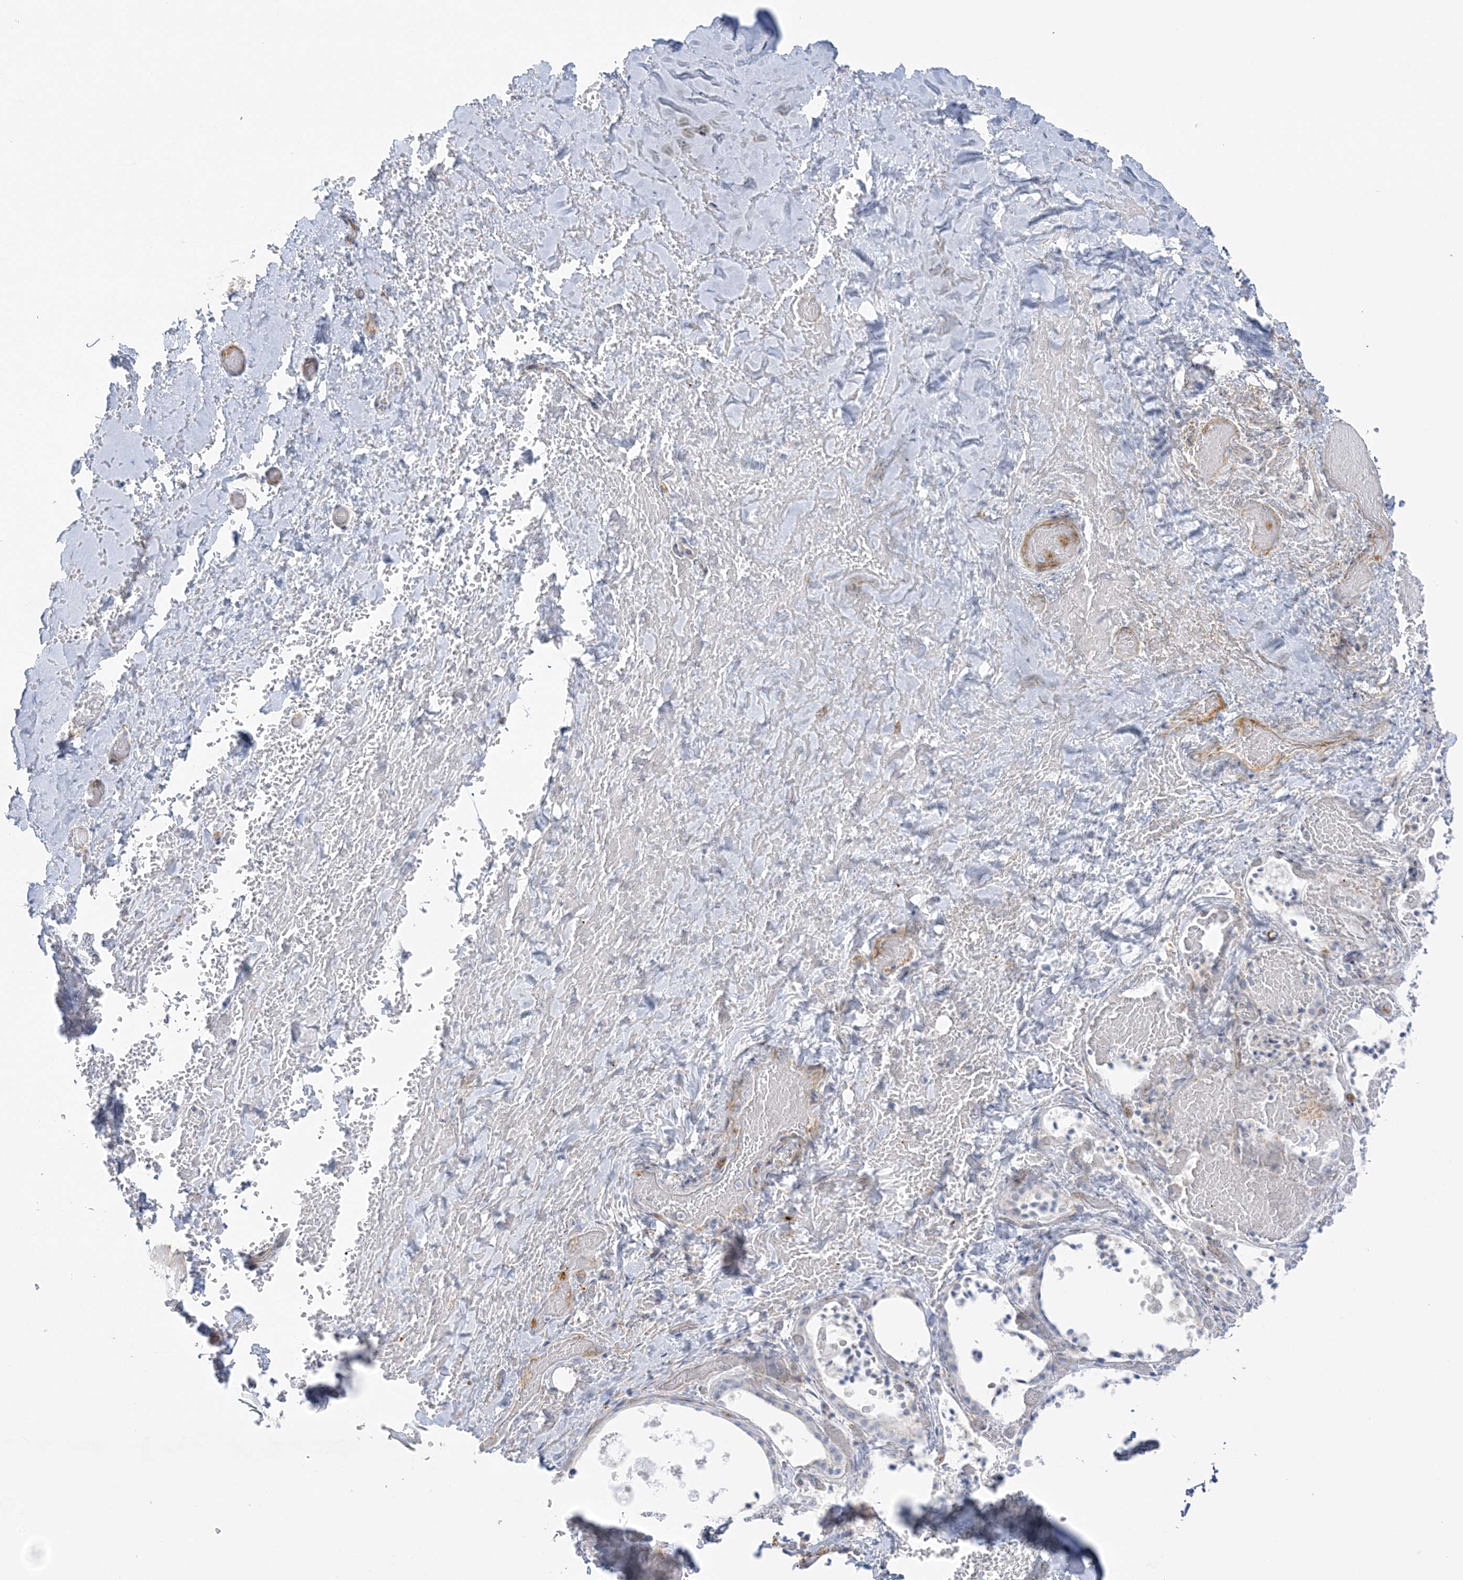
{"staining": {"intensity": "negative", "quantity": "none", "location": "none"}, "tissue": "thyroid gland", "cell_type": "Glandular cells", "image_type": "normal", "snomed": [{"axis": "morphology", "description": "Normal tissue, NOS"}, {"axis": "topography", "description": "Thyroid gland"}], "caption": "Micrograph shows no significant protein staining in glandular cells of unremarkable thyroid gland. (Stains: DAB IHC with hematoxylin counter stain, Microscopy: brightfield microscopy at high magnification).", "gene": "ICMT", "patient": {"sex": "female", "age": 44}}